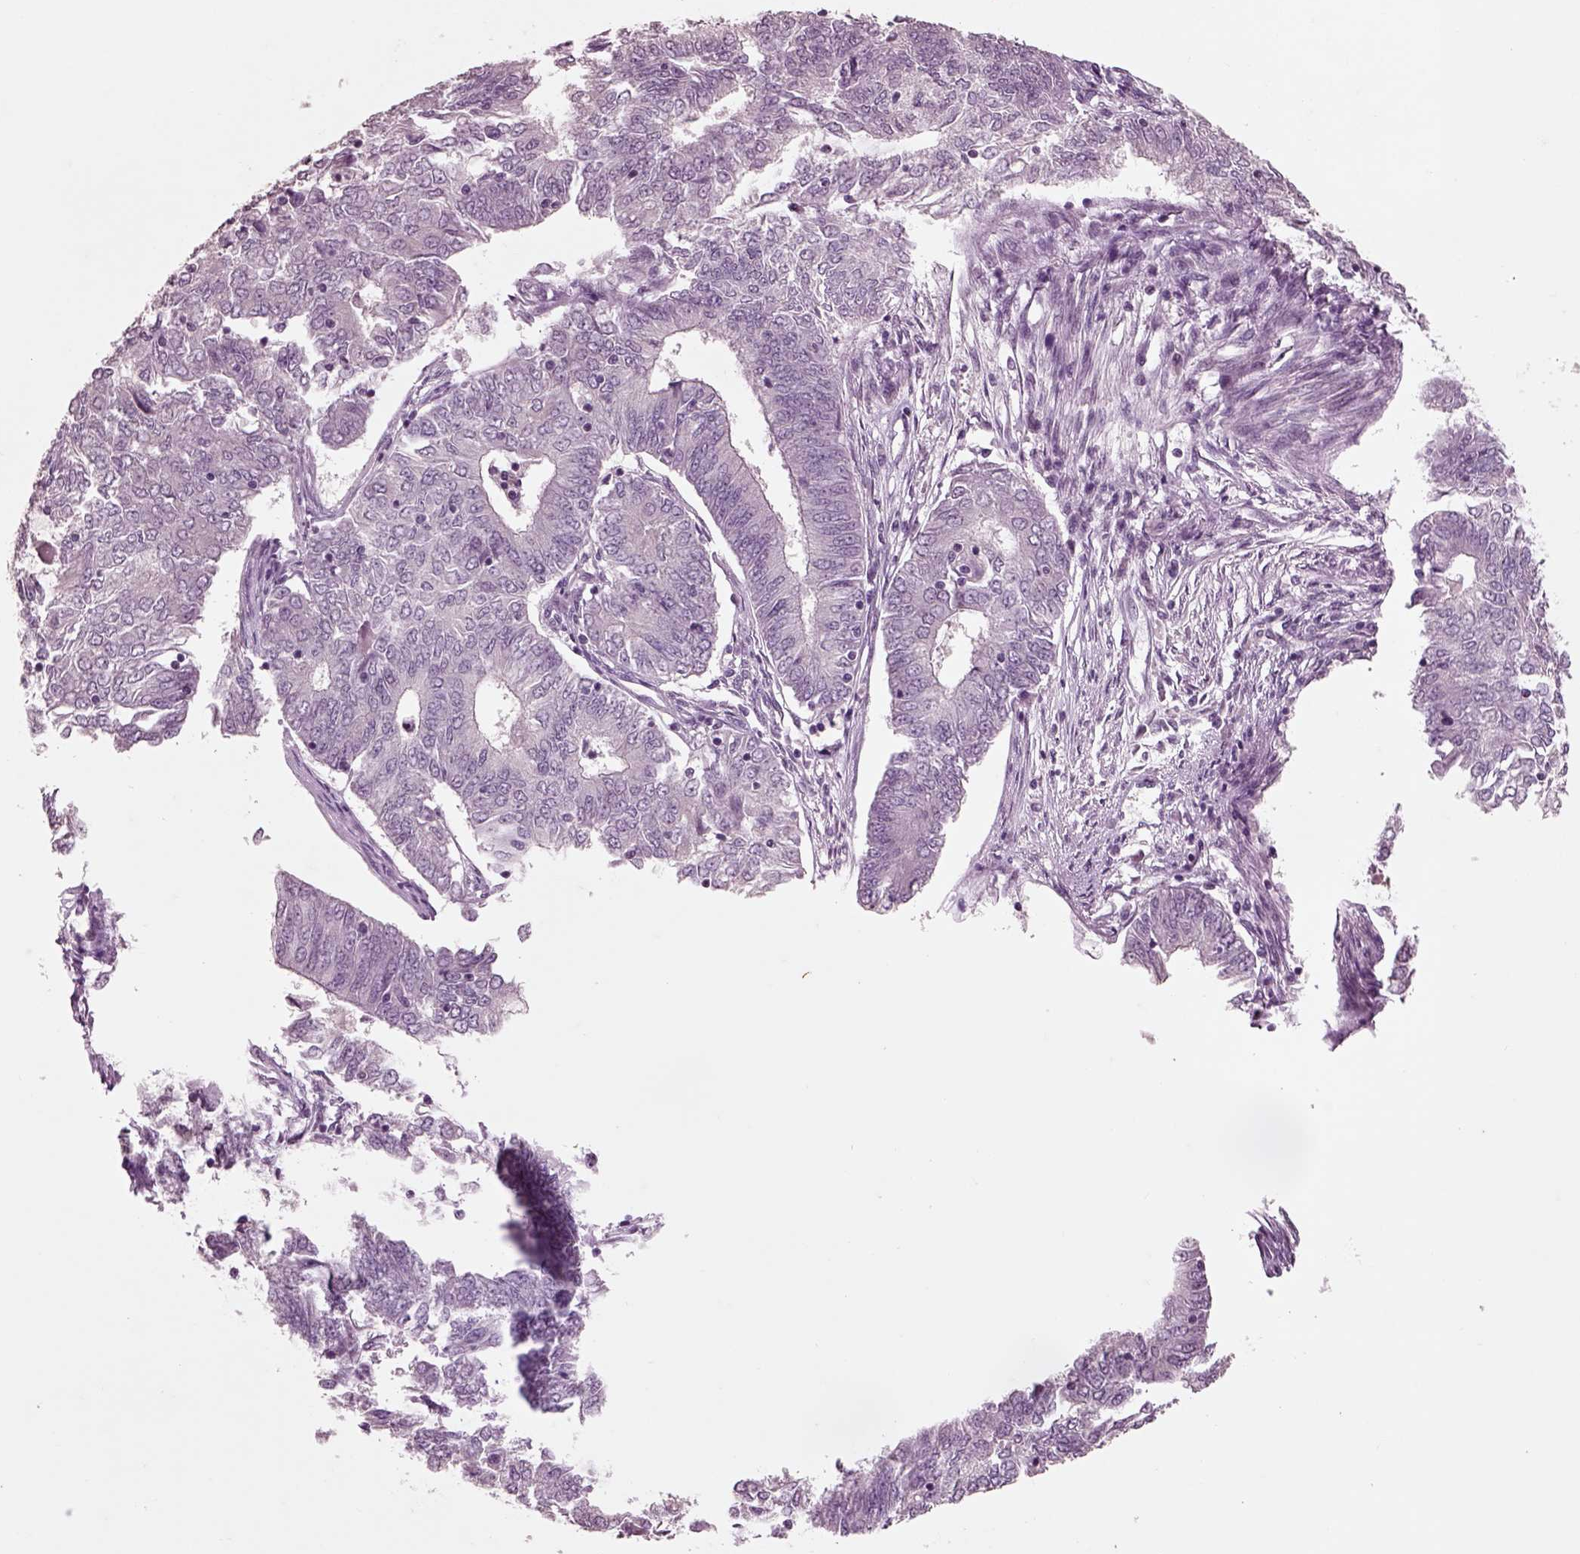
{"staining": {"intensity": "negative", "quantity": "none", "location": "none"}, "tissue": "endometrial cancer", "cell_type": "Tumor cells", "image_type": "cancer", "snomed": [{"axis": "morphology", "description": "Adenocarcinoma, NOS"}, {"axis": "topography", "description": "Endometrium"}], "caption": "Protein analysis of endometrial cancer (adenocarcinoma) displays no significant positivity in tumor cells. The staining is performed using DAB (3,3'-diaminobenzidine) brown chromogen with nuclei counter-stained in using hematoxylin.", "gene": "CHGB", "patient": {"sex": "female", "age": 62}}